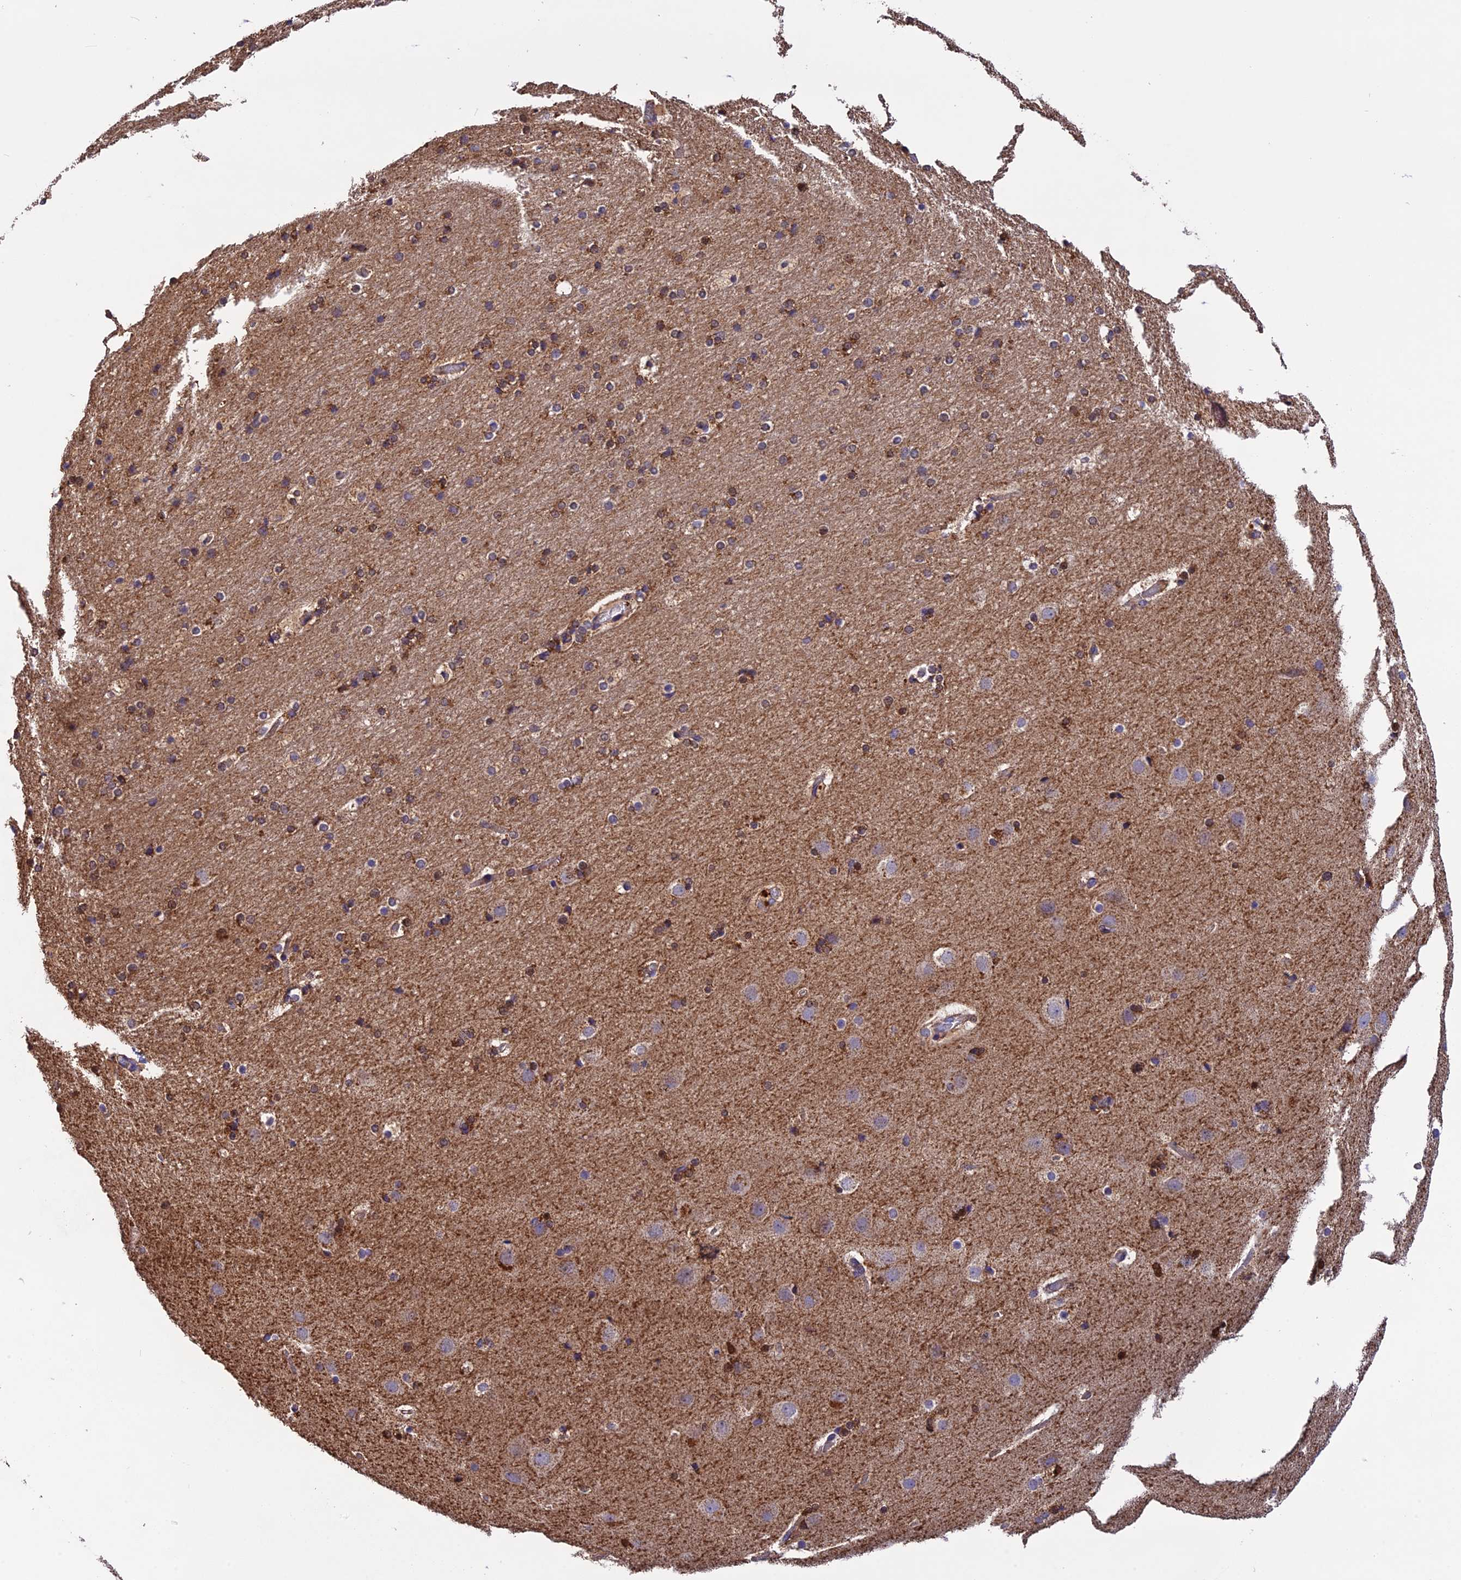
{"staining": {"intensity": "weak", "quantity": ">75%", "location": "cytoplasmic/membranous"}, "tissue": "cerebral cortex", "cell_type": "Endothelial cells", "image_type": "normal", "snomed": [{"axis": "morphology", "description": "Normal tissue, NOS"}, {"axis": "topography", "description": "Cerebral cortex"}], "caption": "Immunohistochemical staining of benign human cerebral cortex demonstrates weak cytoplasmic/membranous protein staining in approximately >75% of endothelial cells.", "gene": "PZP", "patient": {"sex": "male", "age": 57}}